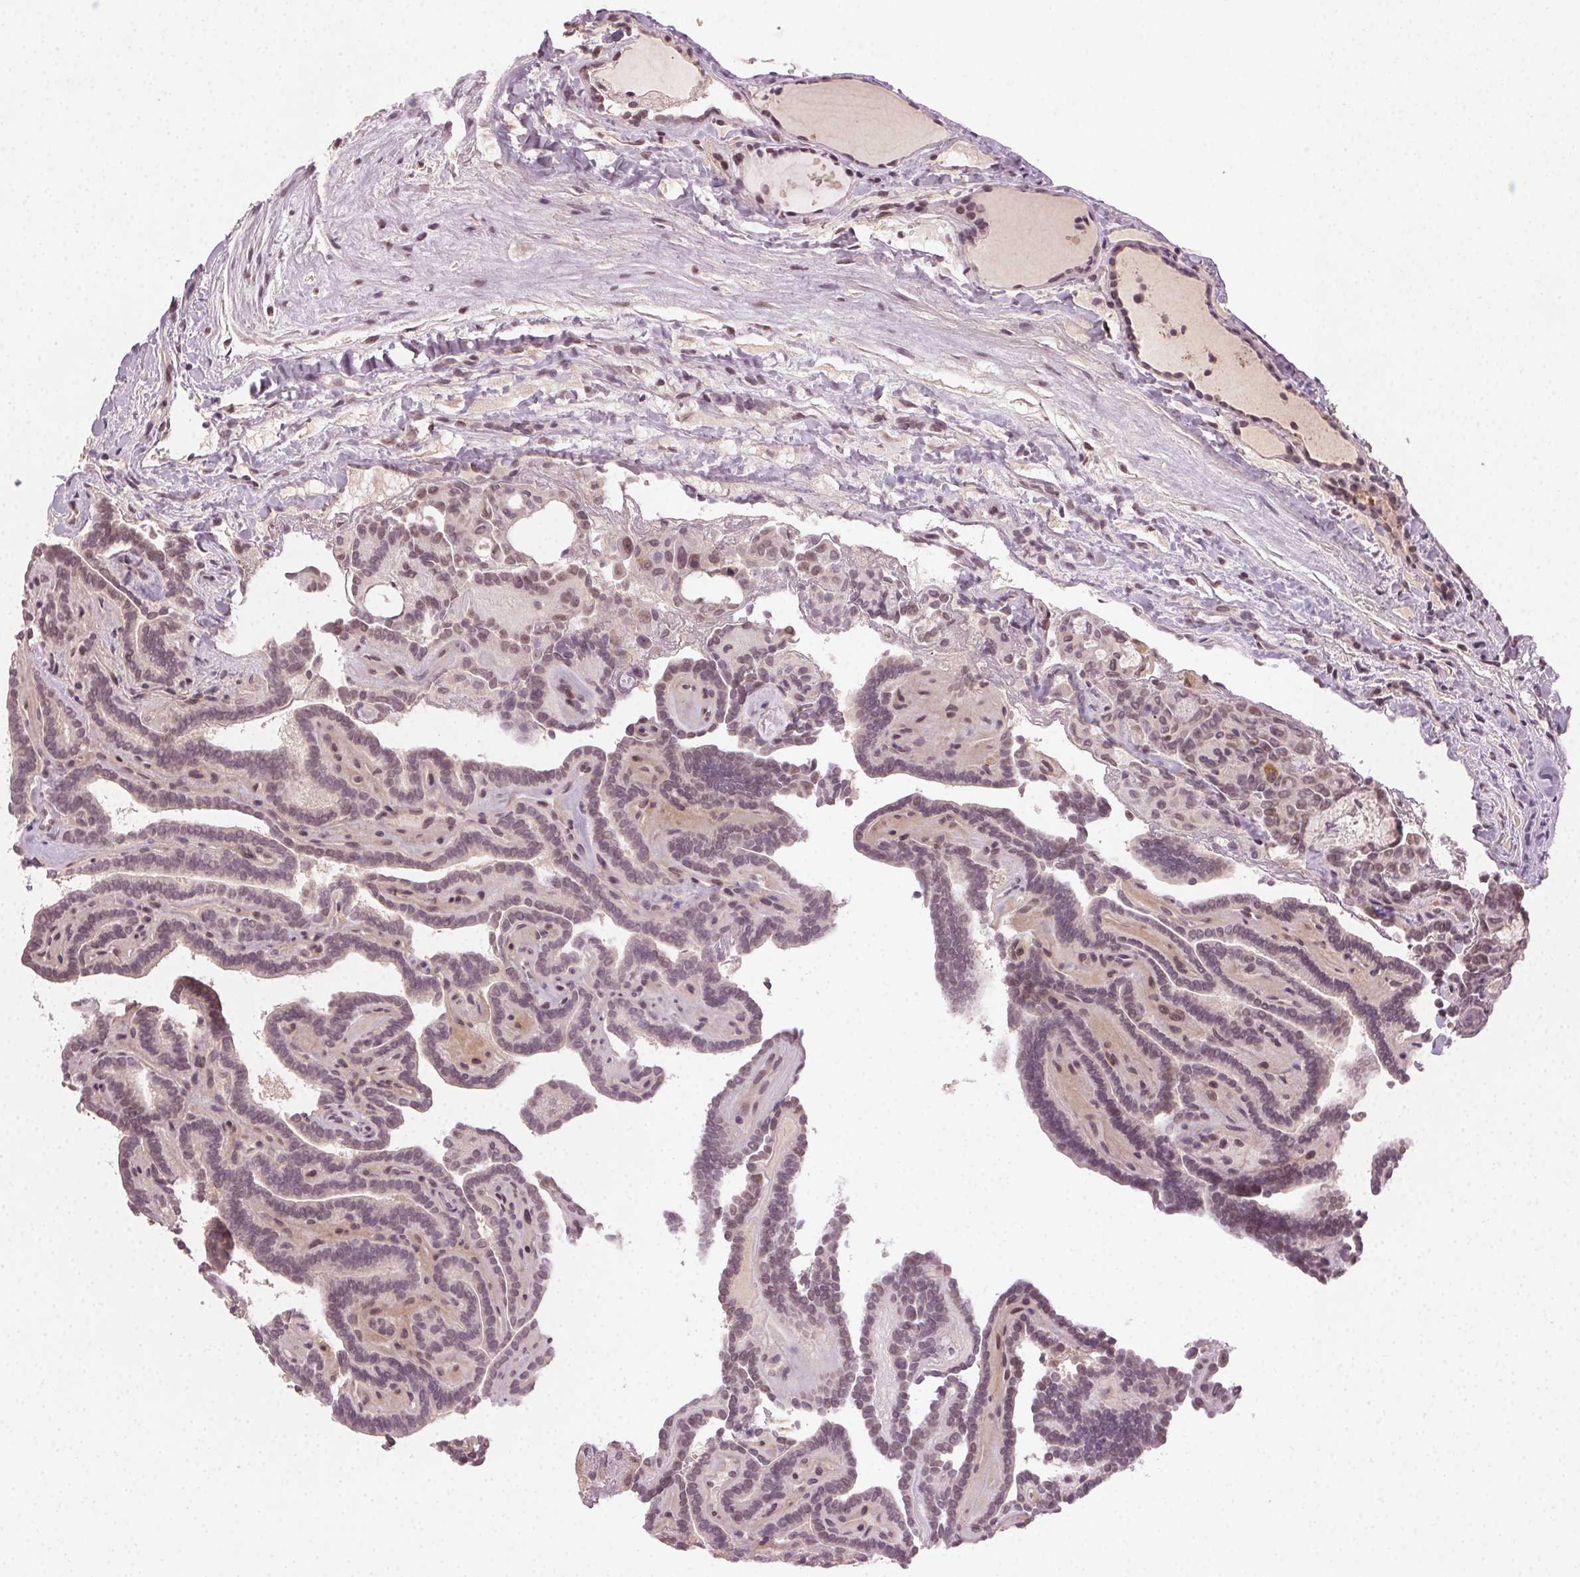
{"staining": {"intensity": "weak", "quantity": ">75%", "location": "nuclear"}, "tissue": "thyroid cancer", "cell_type": "Tumor cells", "image_type": "cancer", "snomed": [{"axis": "morphology", "description": "Papillary adenocarcinoma, NOS"}, {"axis": "topography", "description": "Thyroid gland"}], "caption": "Immunohistochemical staining of human papillary adenocarcinoma (thyroid) shows low levels of weak nuclear expression in about >75% of tumor cells.", "gene": "TUB", "patient": {"sex": "female", "age": 21}}